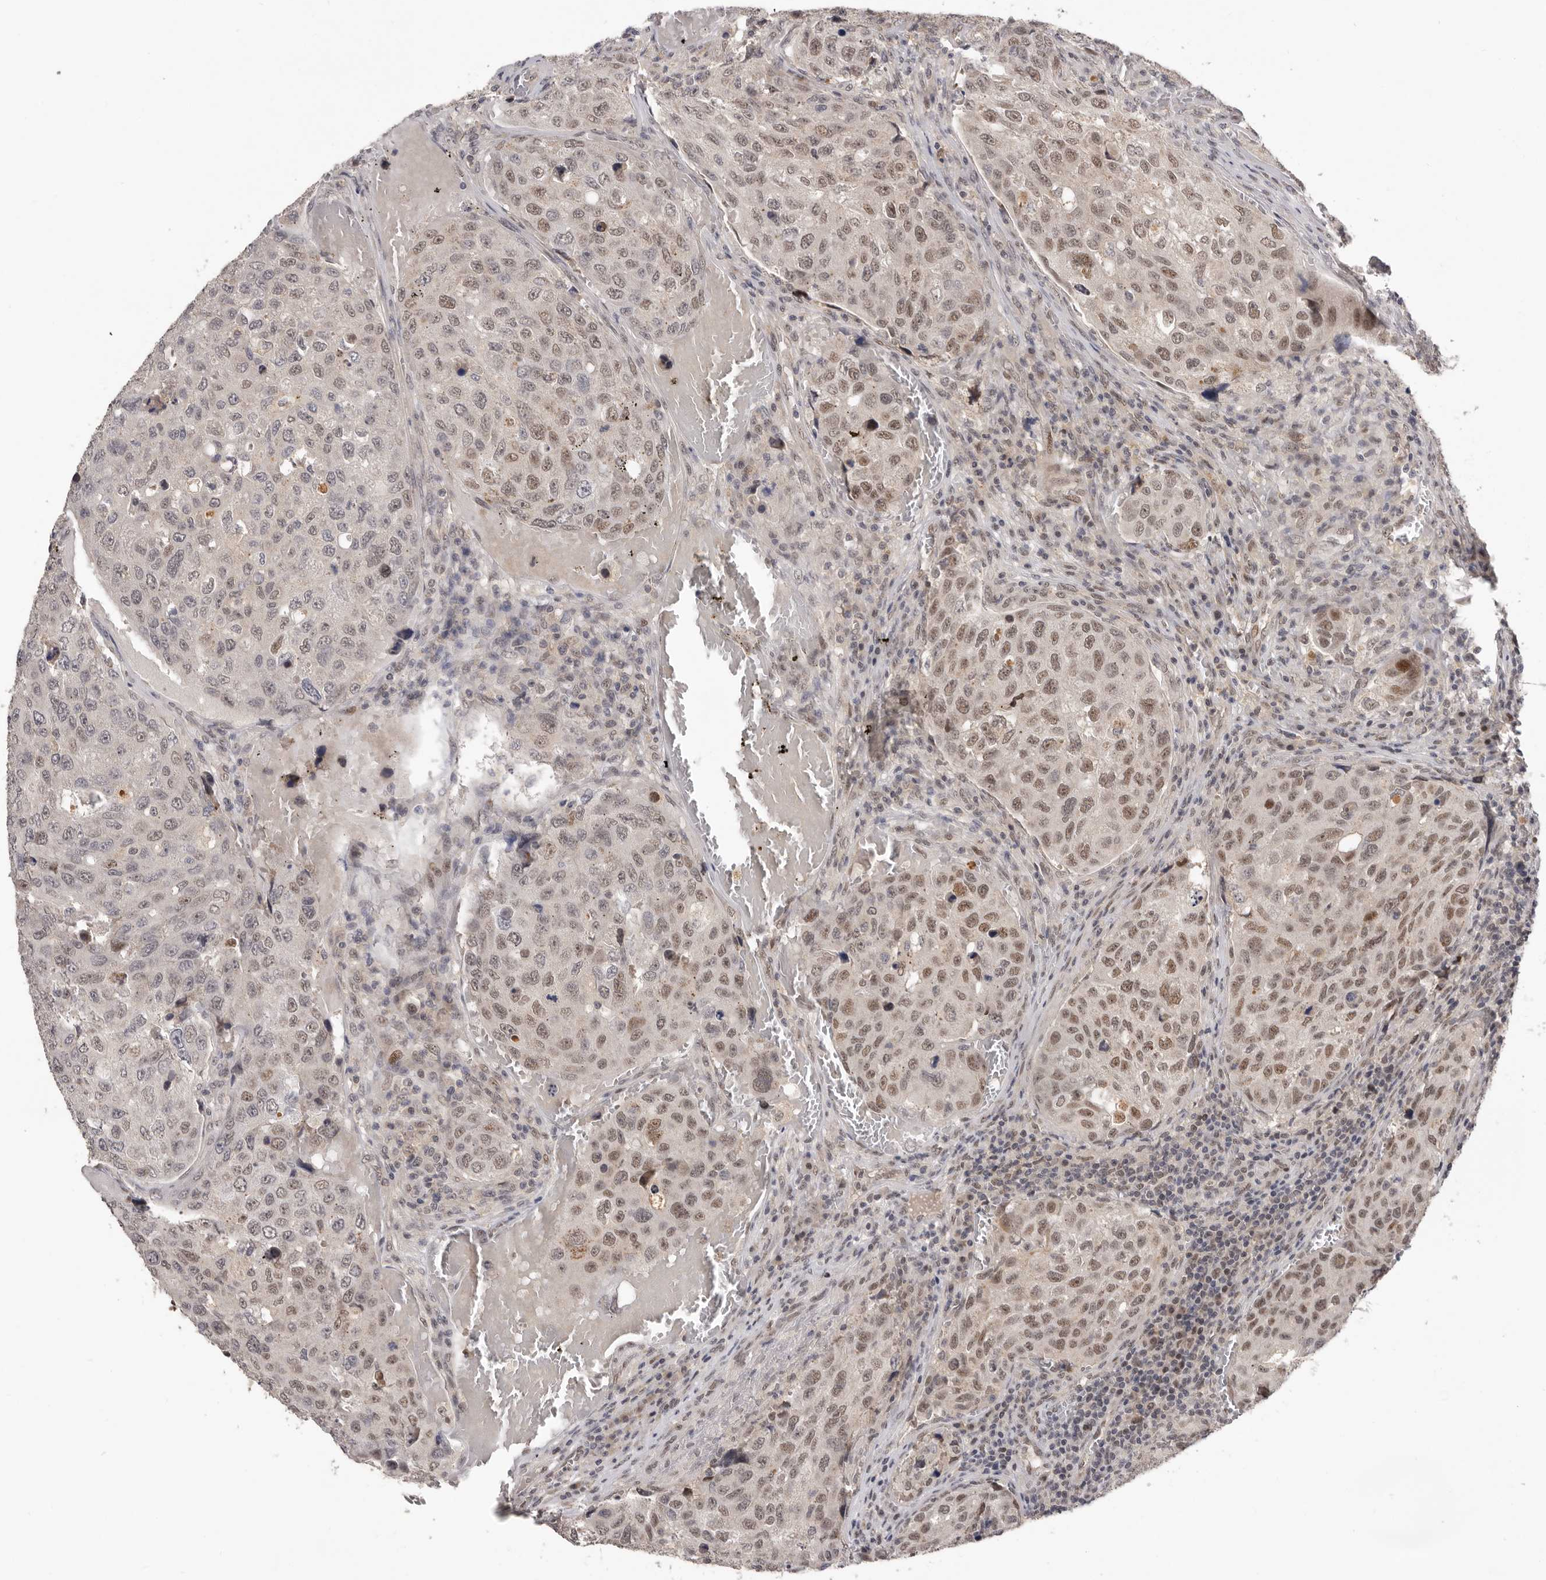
{"staining": {"intensity": "moderate", "quantity": "25%-75%", "location": "nuclear"}, "tissue": "urothelial cancer", "cell_type": "Tumor cells", "image_type": "cancer", "snomed": [{"axis": "morphology", "description": "Urothelial carcinoma, High grade"}, {"axis": "topography", "description": "Lymph node"}, {"axis": "topography", "description": "Urinary bladder"}], "caption": "Approximately 25%-75% of tumor cells in human urothelial carcinoma (high-grade) reveal moderate nuclear protein expression as visualized by brown immunohistochemical staining.", "gene": "BRCA2", "patient": {"sex": "male", "age": 51}}